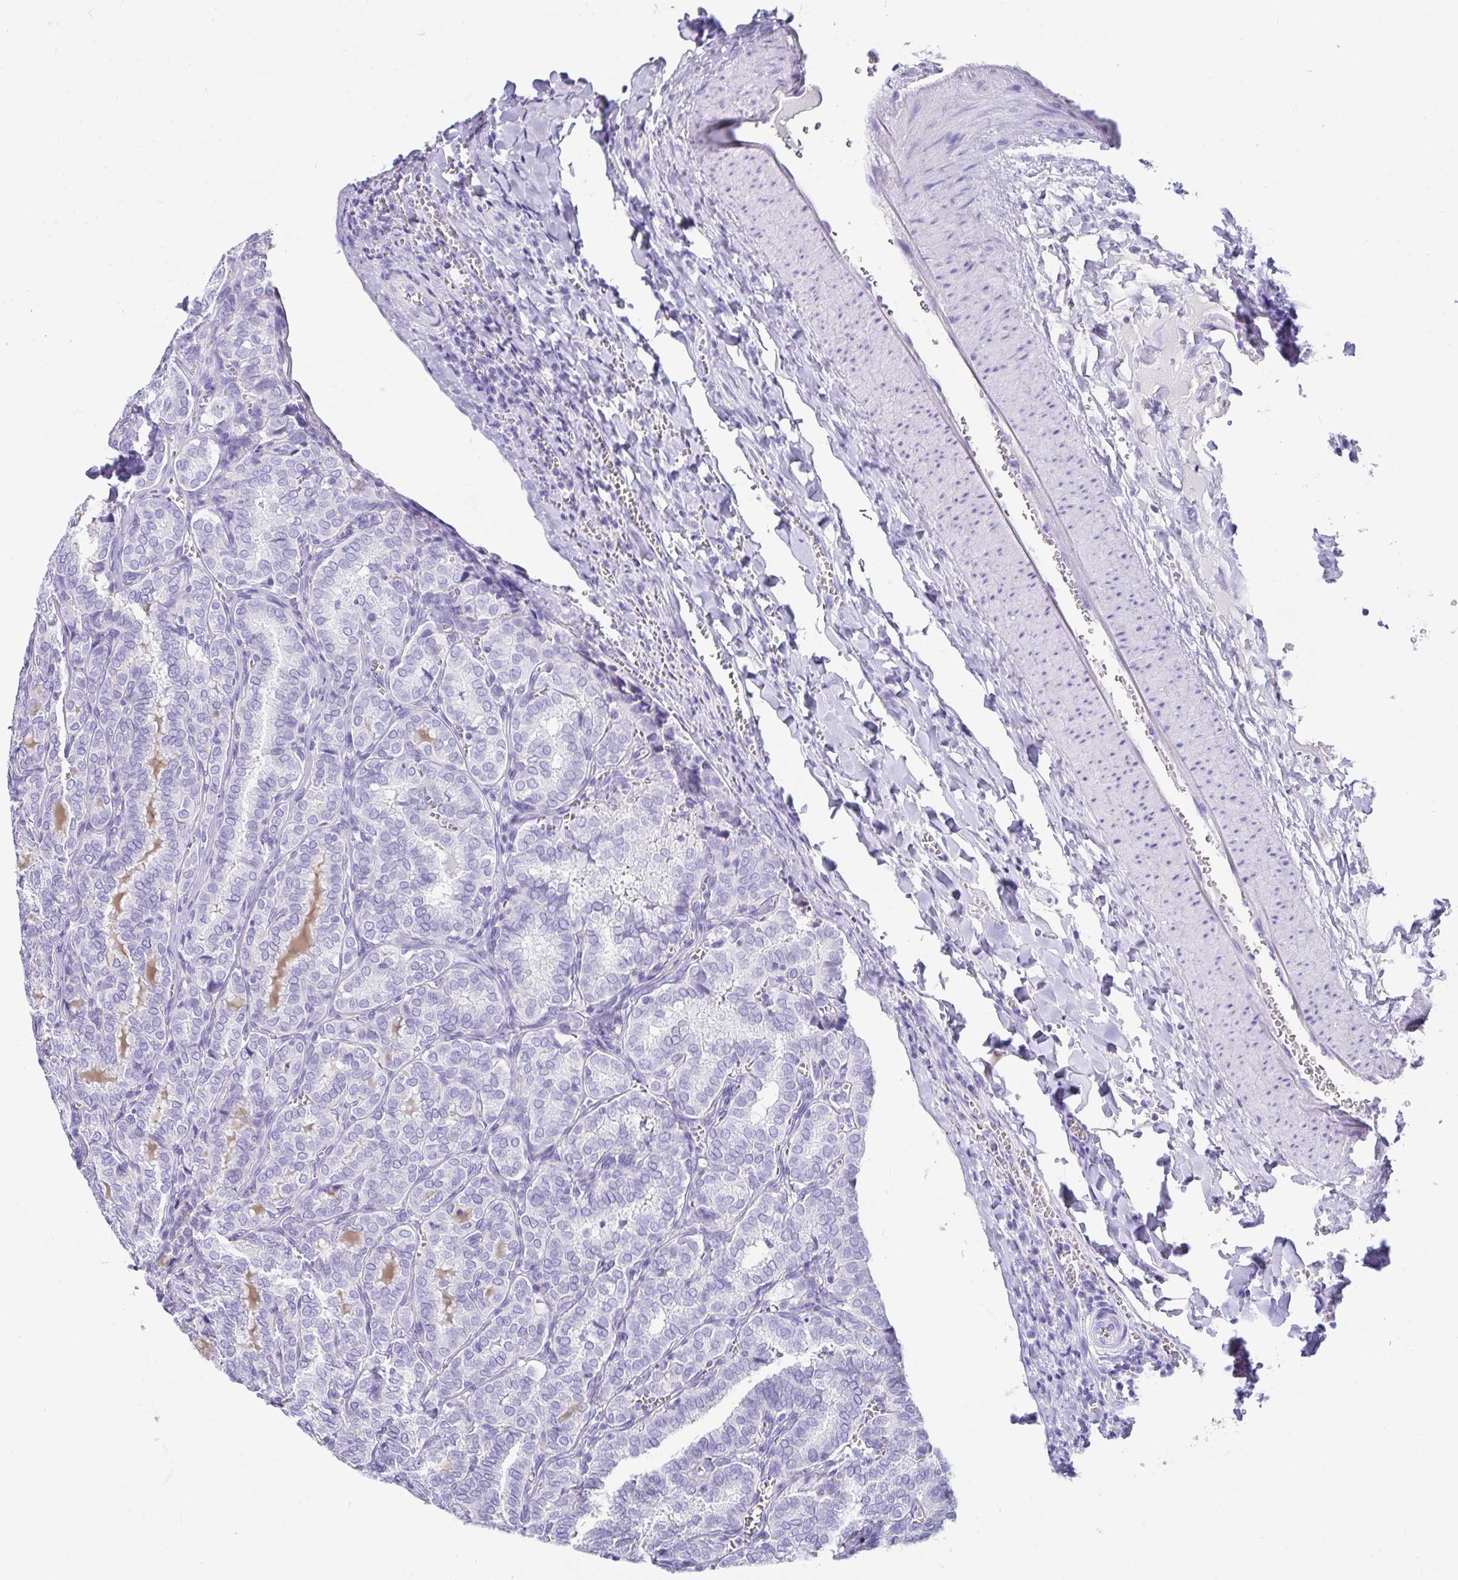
{"staining": {"intensity": "negative", "quantity": "none", "location": "none"}, "tissue": "thyroid cancer", "cell_type": "Tumor cells", "image_type": "cancer", "snomed": [{"axis": "morphology", "description": "Papillary adenocarcinoma, NOS"}, {"axis": "topography", "description": "Thyroid gland"}], "caption": "Thyroid papillary adenocarcinoma was stained to show a protein in brown. There is no significant staining in tumor cells.", "gene": "ZPBP2", "patient": {"sex": "female", "age": 30}}